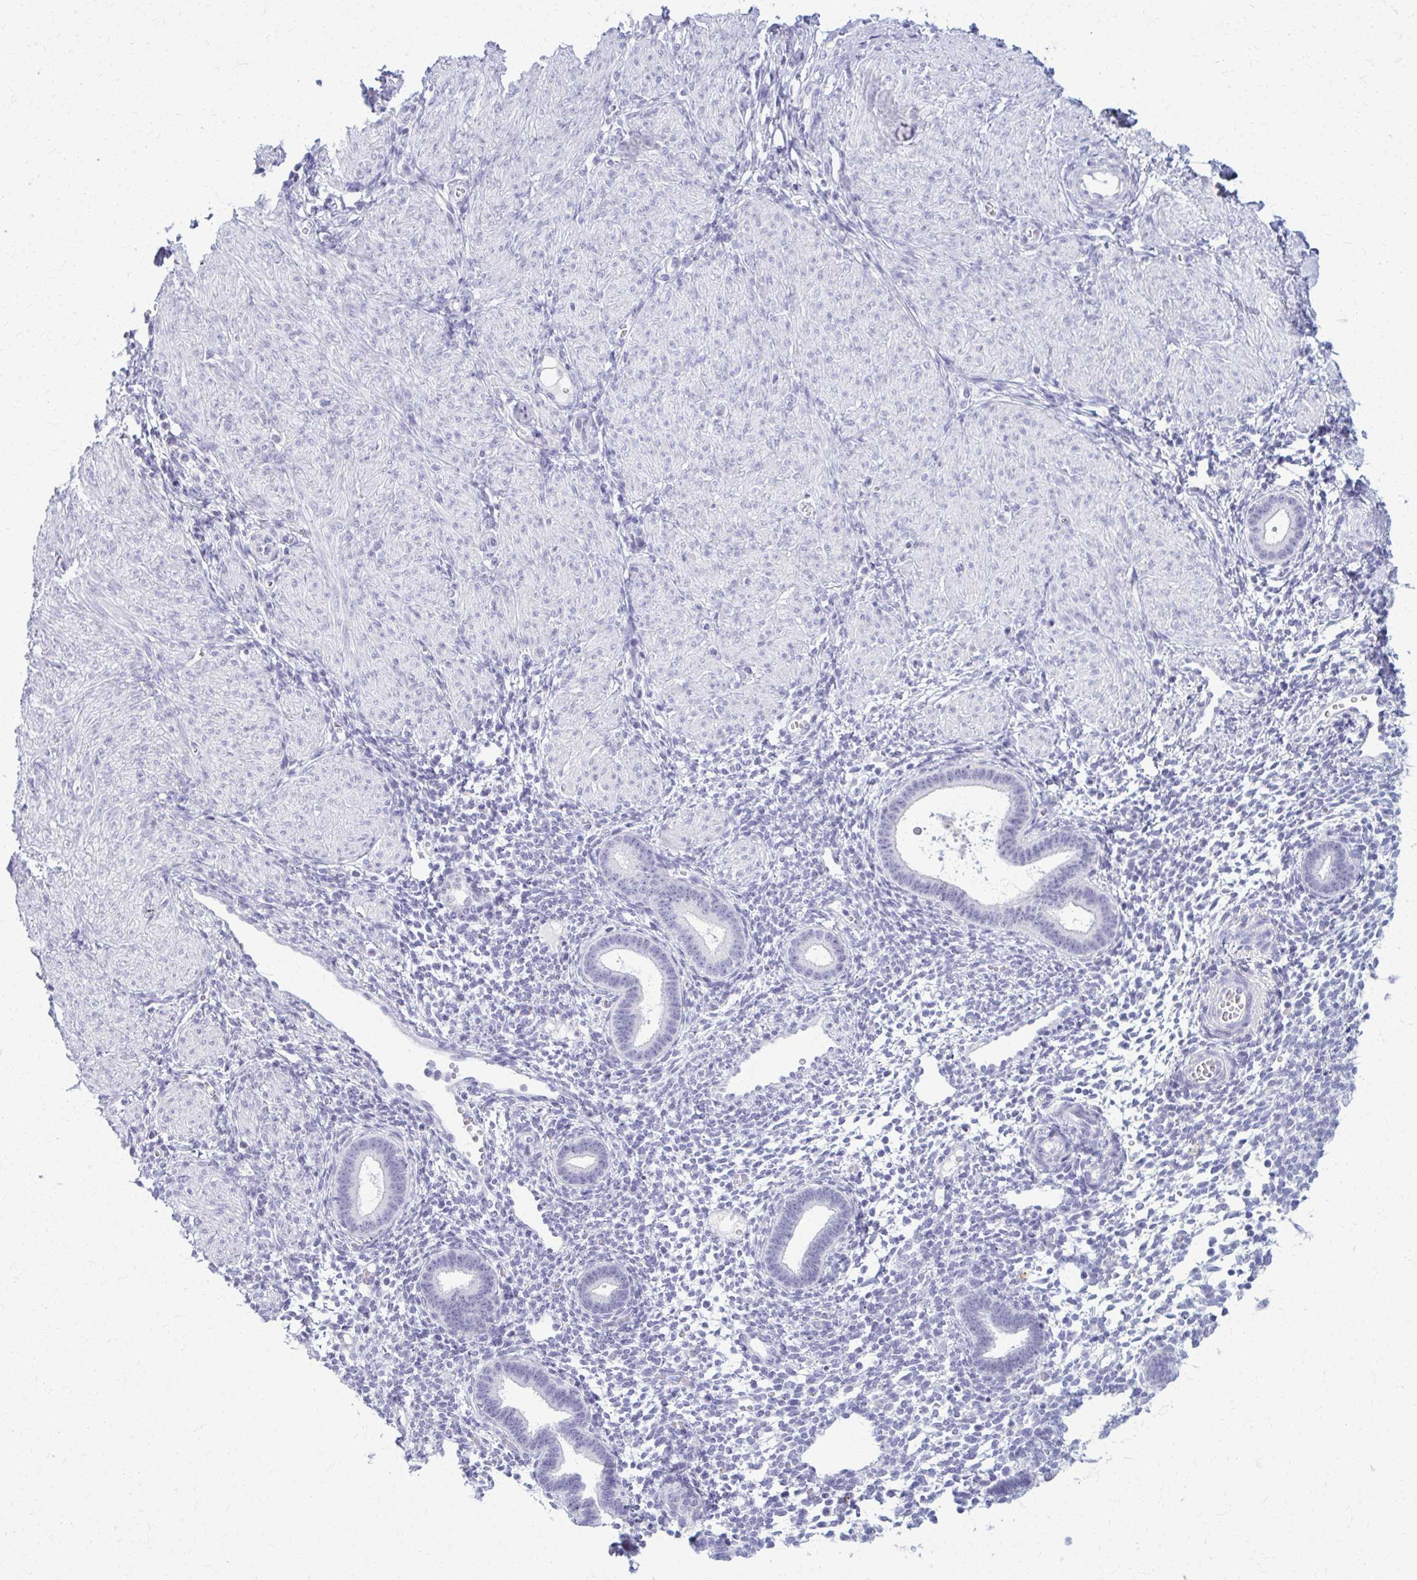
{"staining": {"intensity": "negative", "quantity": "none", "location": "none"}, "tissue": "endometrium", "cell_type": "Cells in endometrial stroma", "image_type": "normal", "snomed": [{"axis": "morphology", "description": "Normal tissue, NOS"}, {"axis": "topography", "description": "Endometrium"}], "caption": "Immunohistochemical staining of benign endometrium demonstrates no significant expression in cells in endometrial stroma. Nuclei are stained in blue.", "gene": "ACSM2A", "patient": {"sex": "female", "age": 36}}